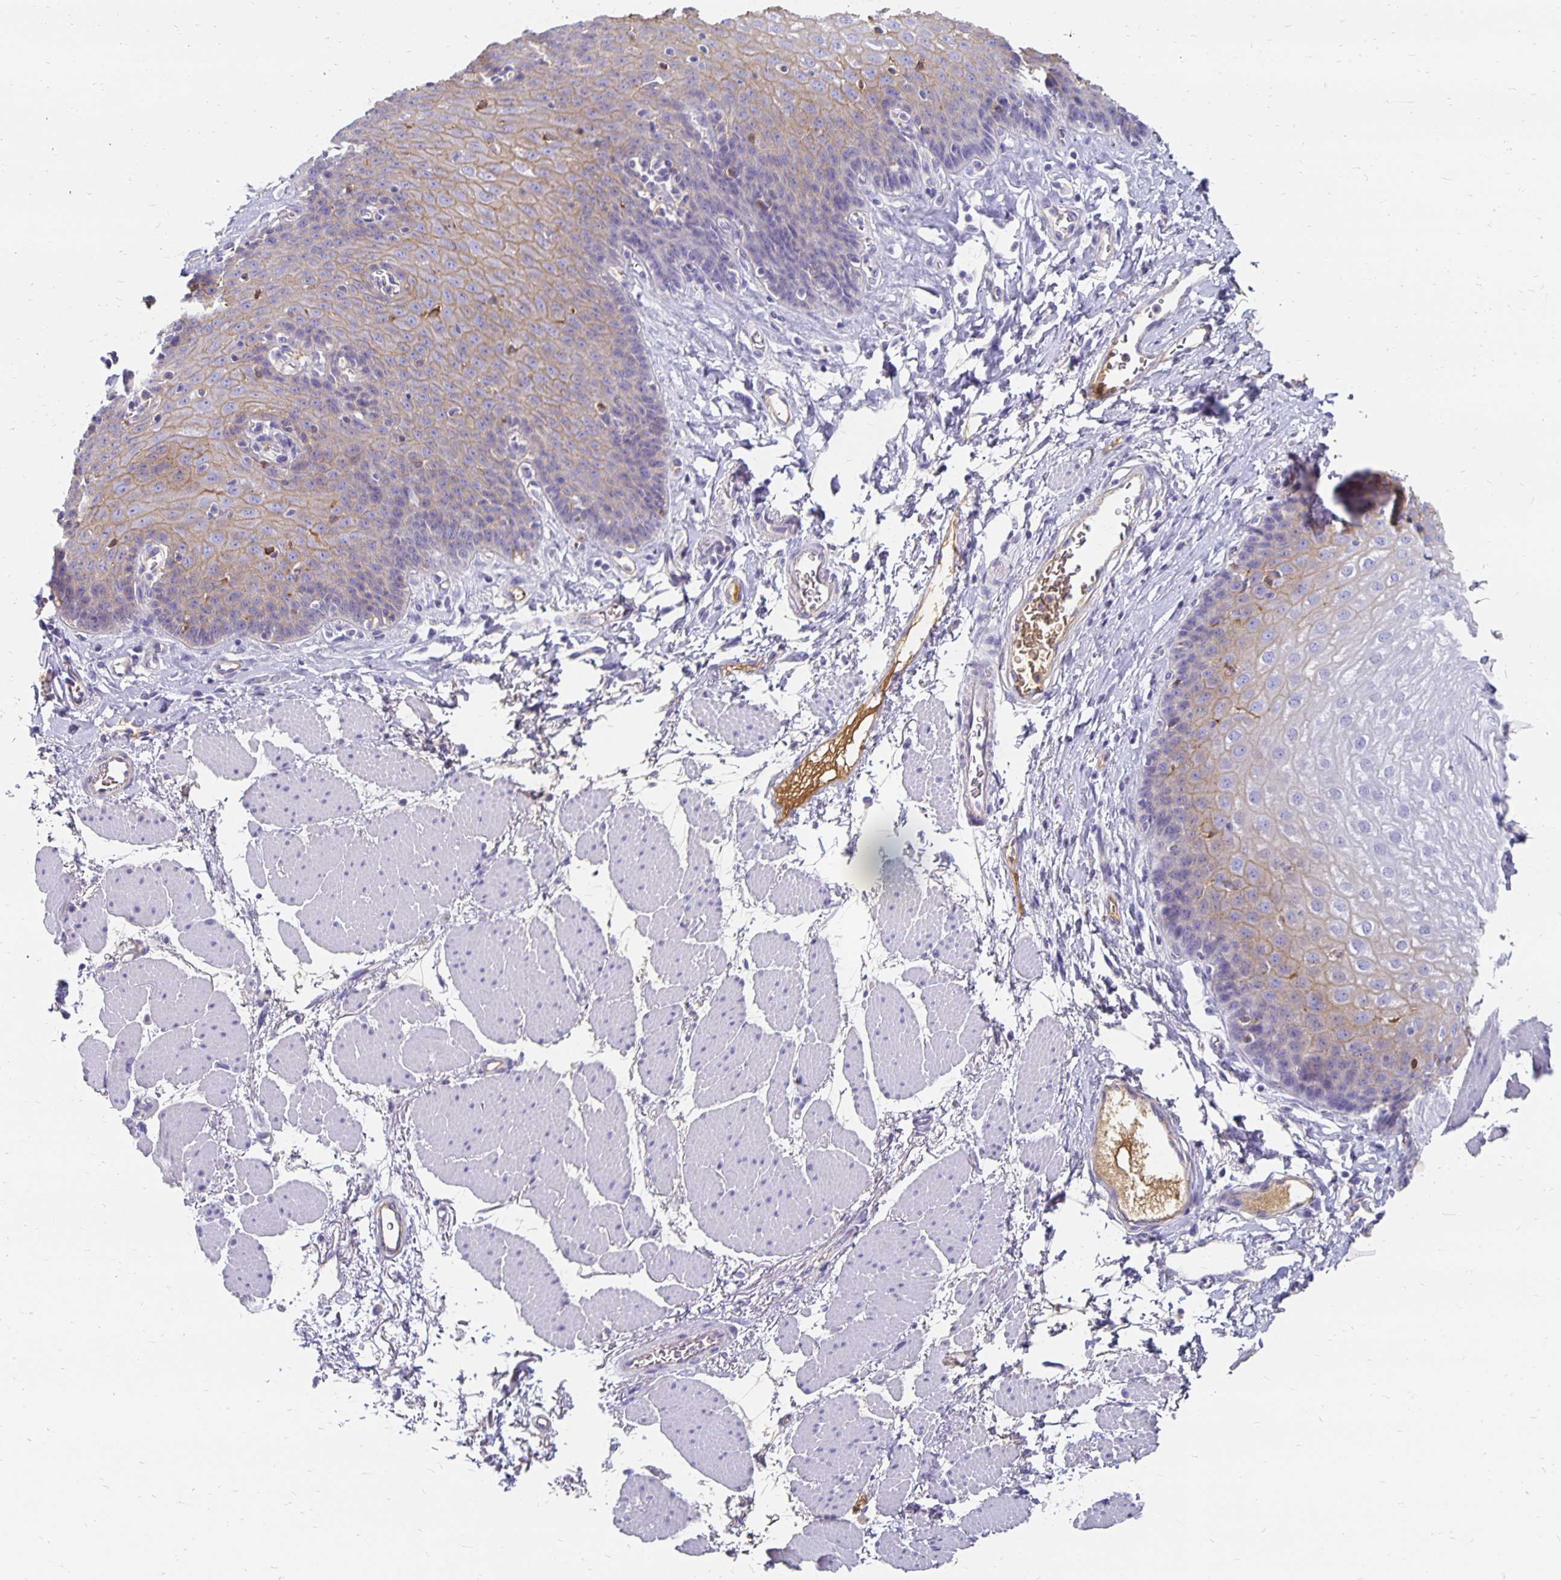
{"staining": {"intensity": "weak", "quantity": "25%-75%", "location": "cytoplasmic/membranous"}, "tissue": "esophagus", "cell_type": "Squamous epithelial cells", "image_type": "normal", "snomed": [{"axis": "morphology", "description": "Normal tissue, NOS"}, {"axis": "topography", "description": "Esophagus"}], "caption": "The micrograph reveals immunohistochemical staining of normal esophagus. There is weak cytoplasmic/membranous positivity is seen in about 25%-75% of squamous epithelial cells.", "gene": "APOB", "patient": {"sex": "female", "age": 81}}